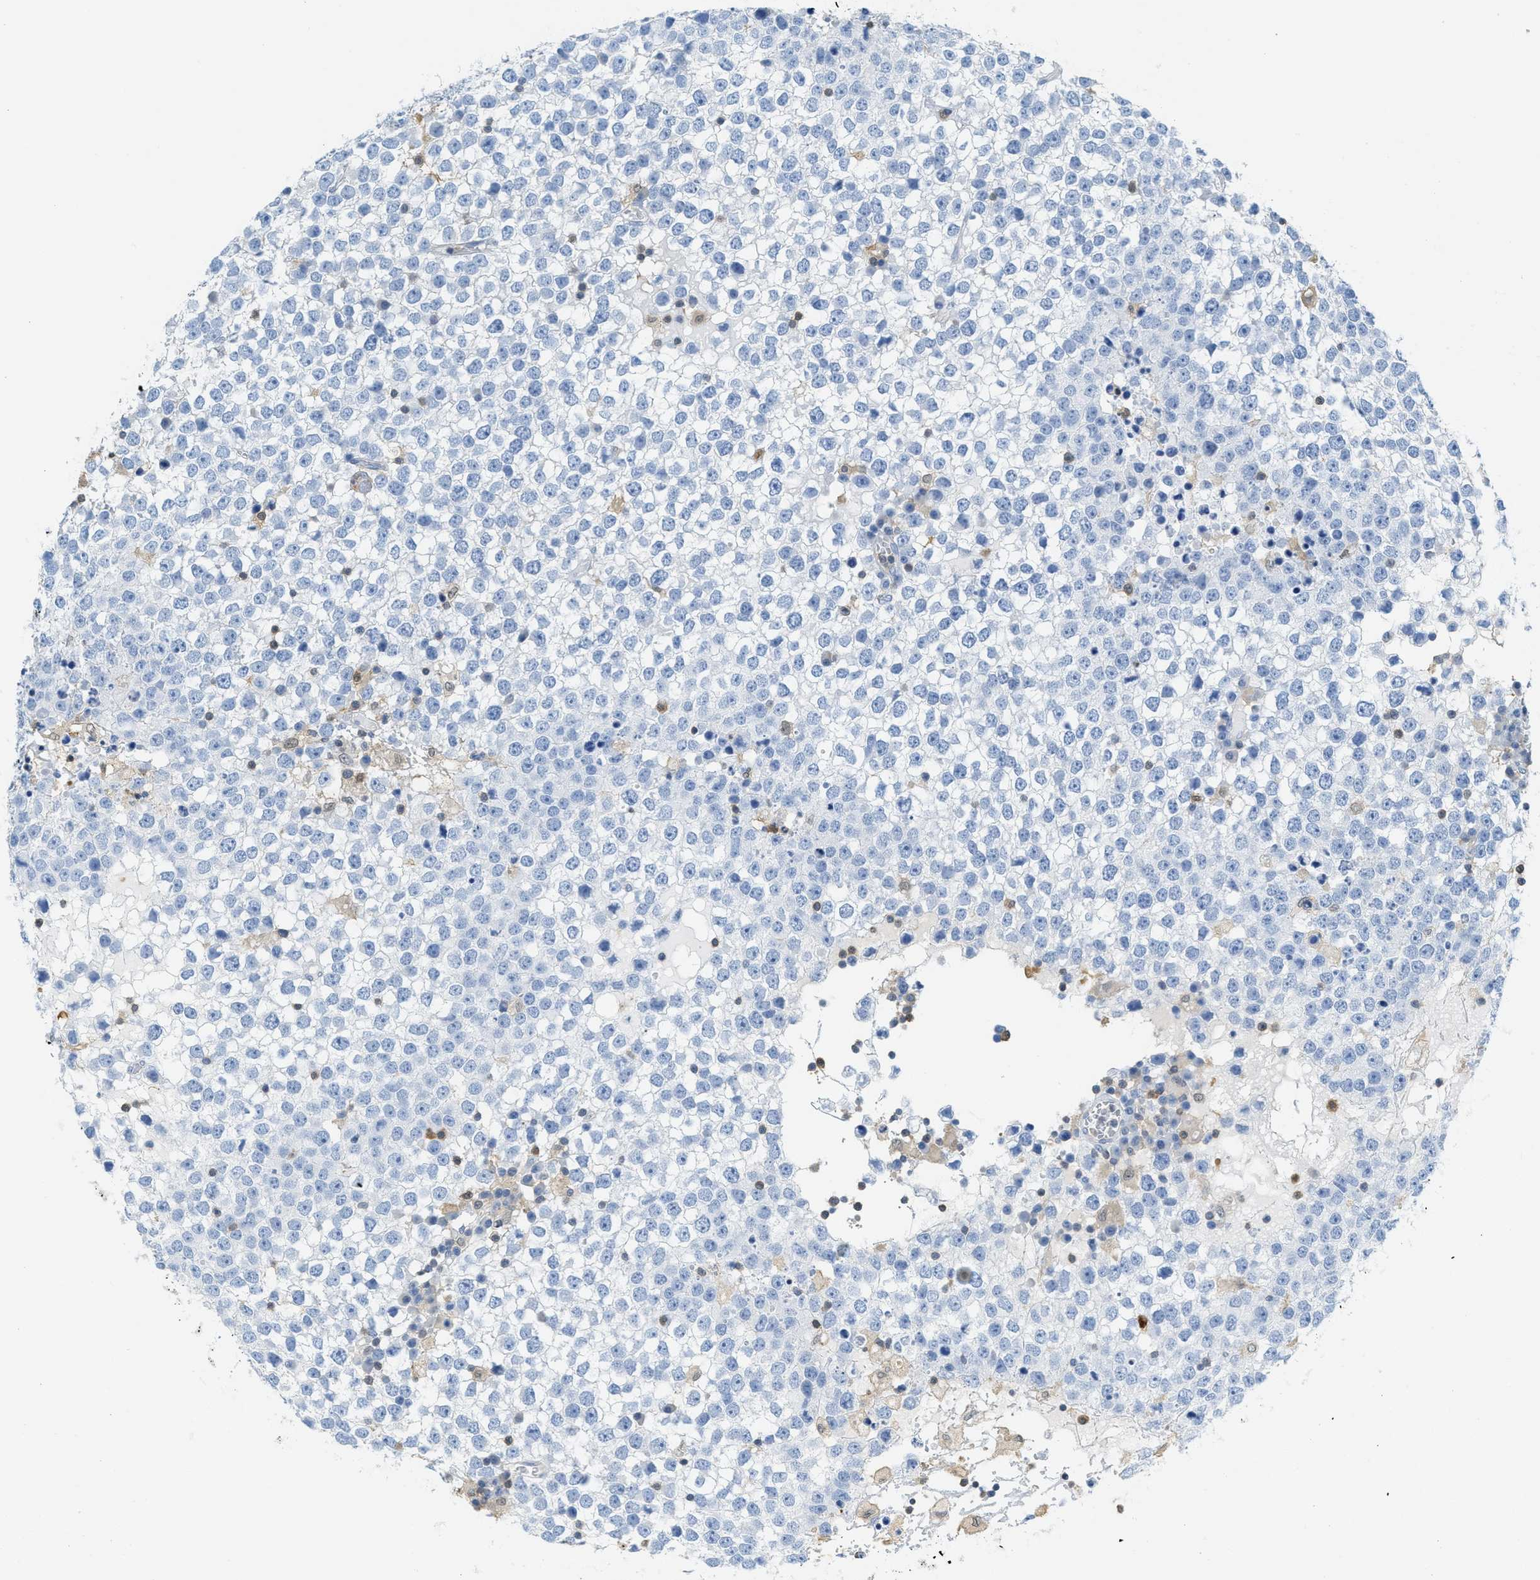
{"staining": {"intensity": "negative", "quantity": "none", "location": "none"}, "tissue": "testis cancer", "cell_type": "Tumor cells", "image_type": "cancer", "snomed": [{"axis": "morphology", "description": "Seminoma, NOS"}, {"axis": "topography", "description": "Testis"}], "caption": "The image demonstrates no significant expression in tumor cells of testis seminoma.", "gene": "SERPINB1", "patient": {"sex": "male", "age": 65}}